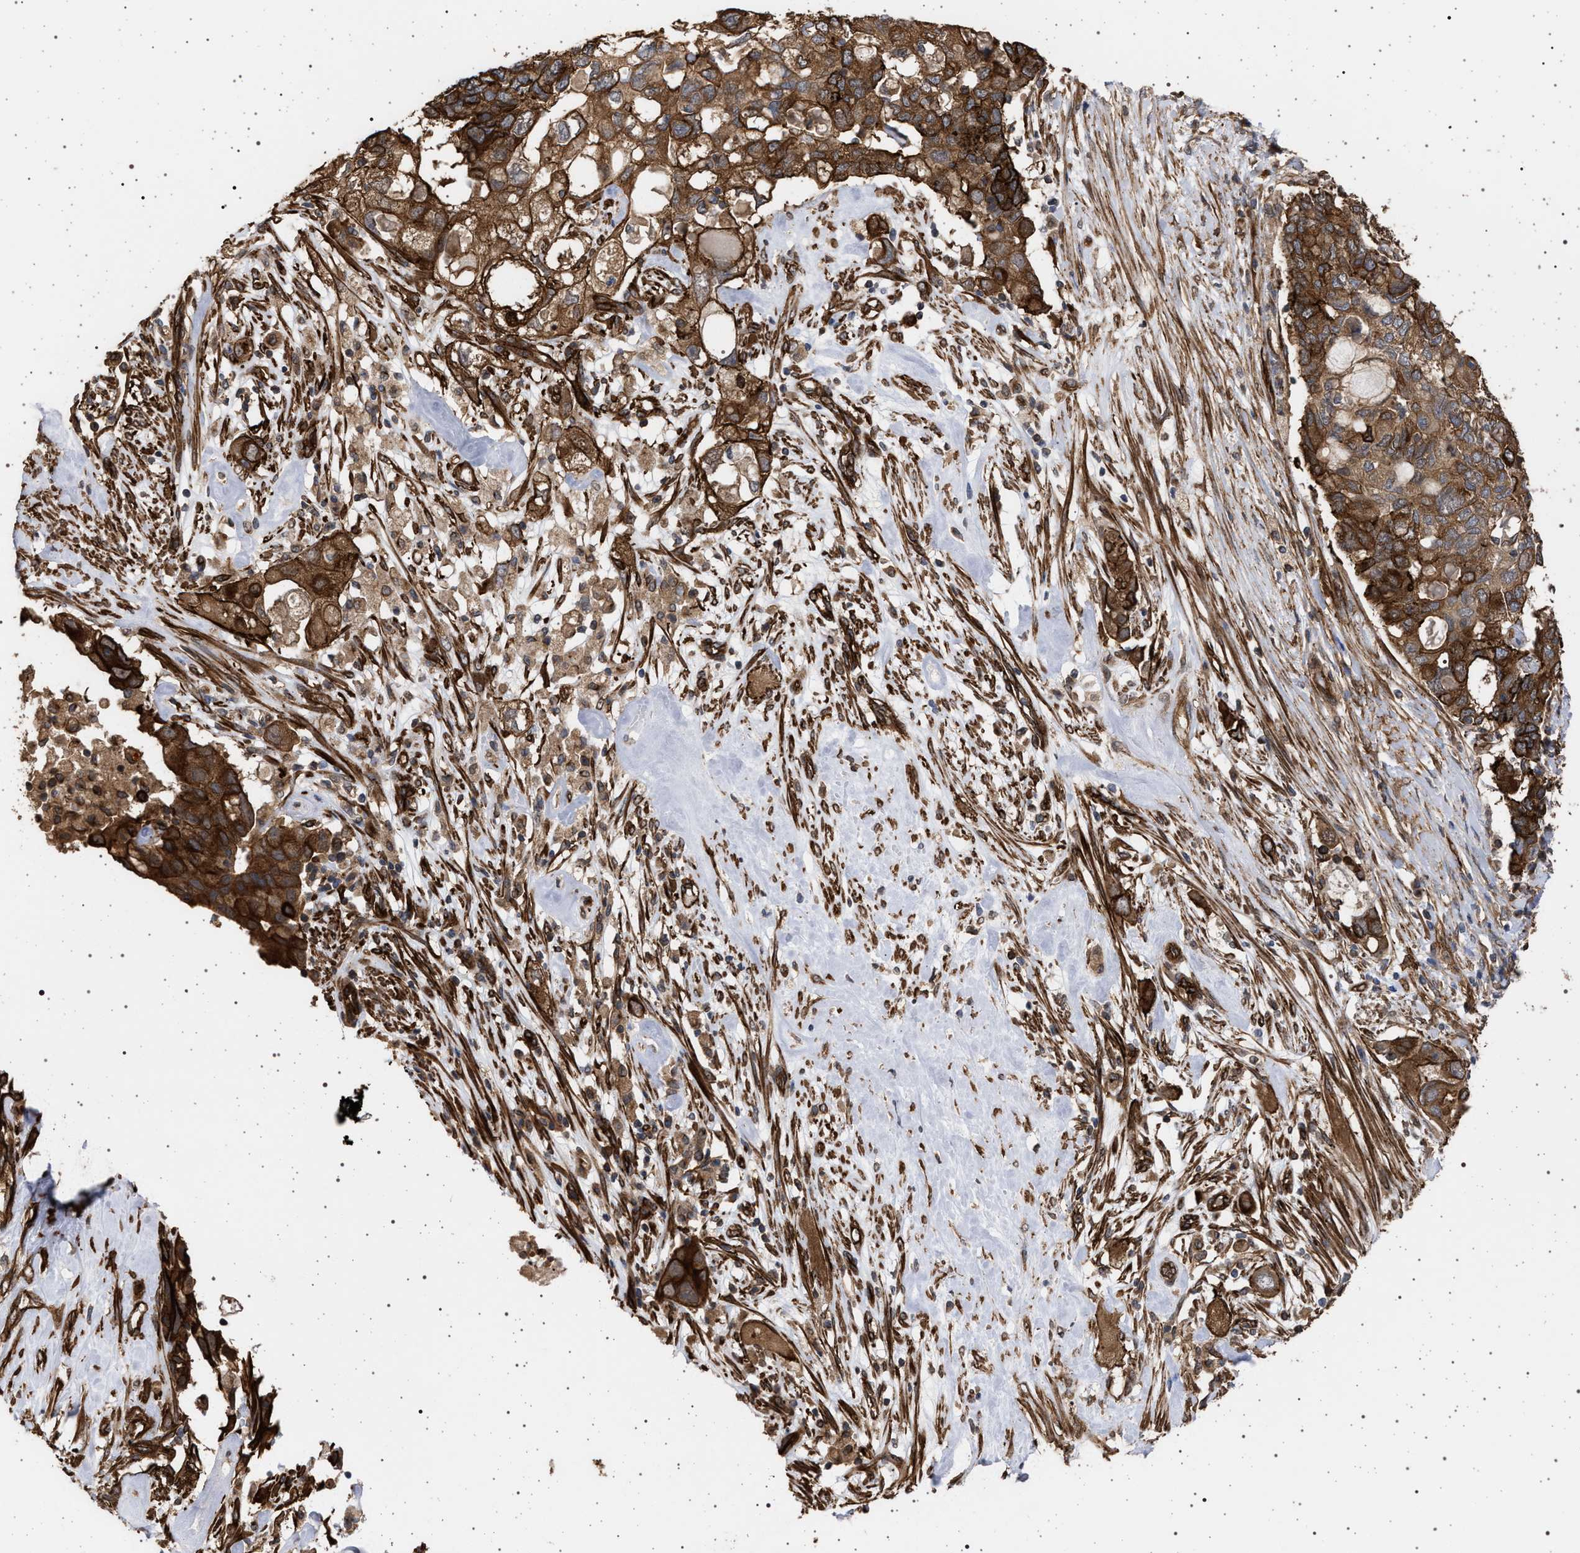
{"staining": {"intensity": "strong", "quantity": ">75%", "location": "cytoplasmic/membranous"}, "tissue": "pancreatic cancer", "cell_type": "Tumor cells", "image_type": "cancer", "snomed": [{"axis": "morphology", "description": "Adenocarcinoma, NOS"}, {"axis": "topography", "description": "Pancreas"}], "caption": "A brown stain shows strong cytoplasmic/membranous staining of a protein in human pancreatic cancer tumor cells.", "gene": "IFT20", "patient": {"sex": "female", "age": 56}}